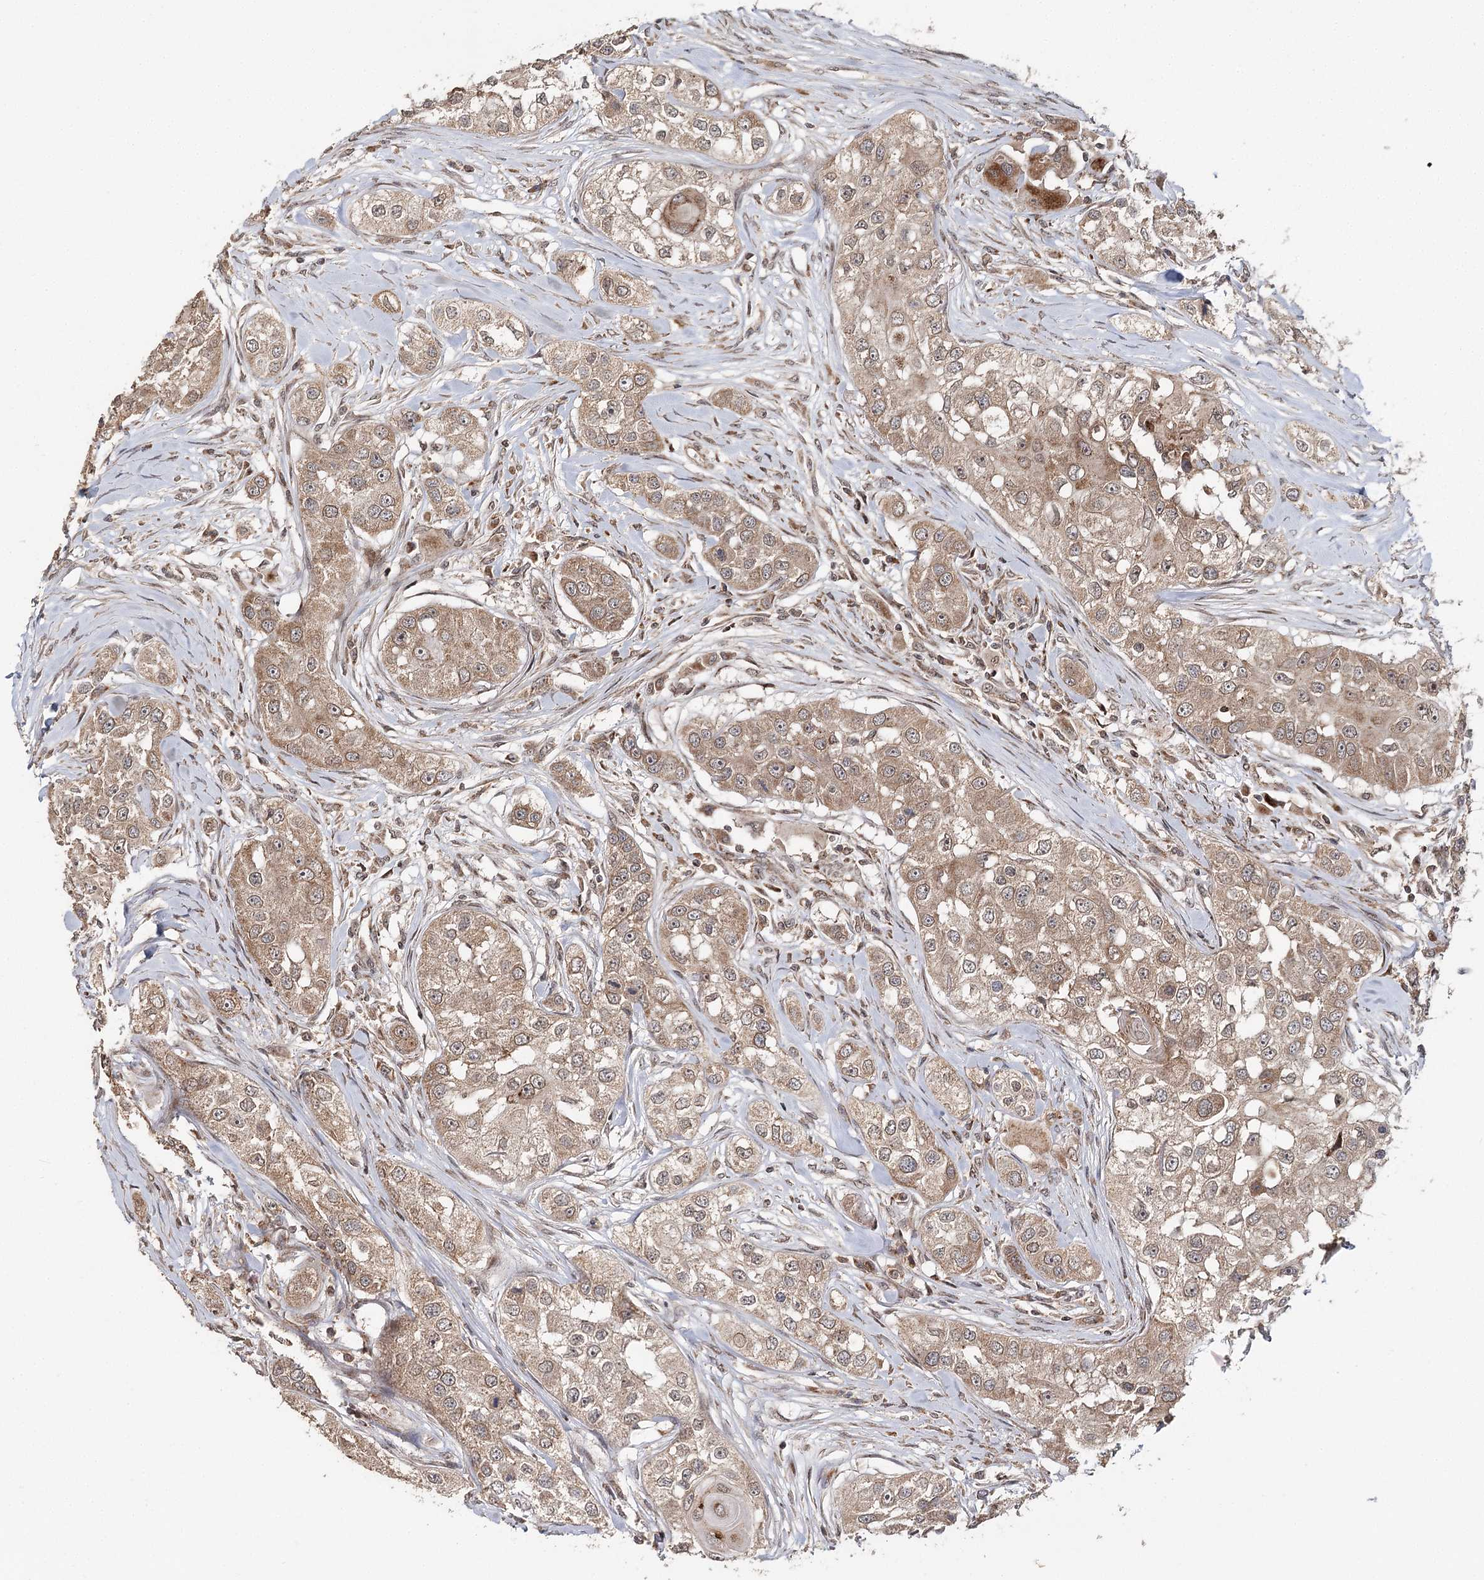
{"staining": {"intensity": "weak", "quantity": ">75%", "location": "cytoplasmic/membranous"}, "tissue": "head and neck cancer", "cell_type": "Tumor cells", "image_type": "cancer", "snomed": [{"axis": "morphology", "description": "Normal tissue, NOS"}, {"axis": "morphology", "description": "Squamous cell carcinoma, NOS"}, {"axis": "topography", "description": "Skeletal muscle"}, {"axis": "topography", "description": "Head-Neck"}], "caption": "Squamous cell carcinoma (head and neck) stained with DAB immunohistochemistry displays low levels of weak cytoplasmic/membranous staining in approximately >75% of tumor cells. The staining is performed using DAB brown chromogen to label protein expression. The nuclei are counter-stained blue using hematoxylin.", "gene": "ZNRF3", "patient": {"sex": "male", "age": 51}}